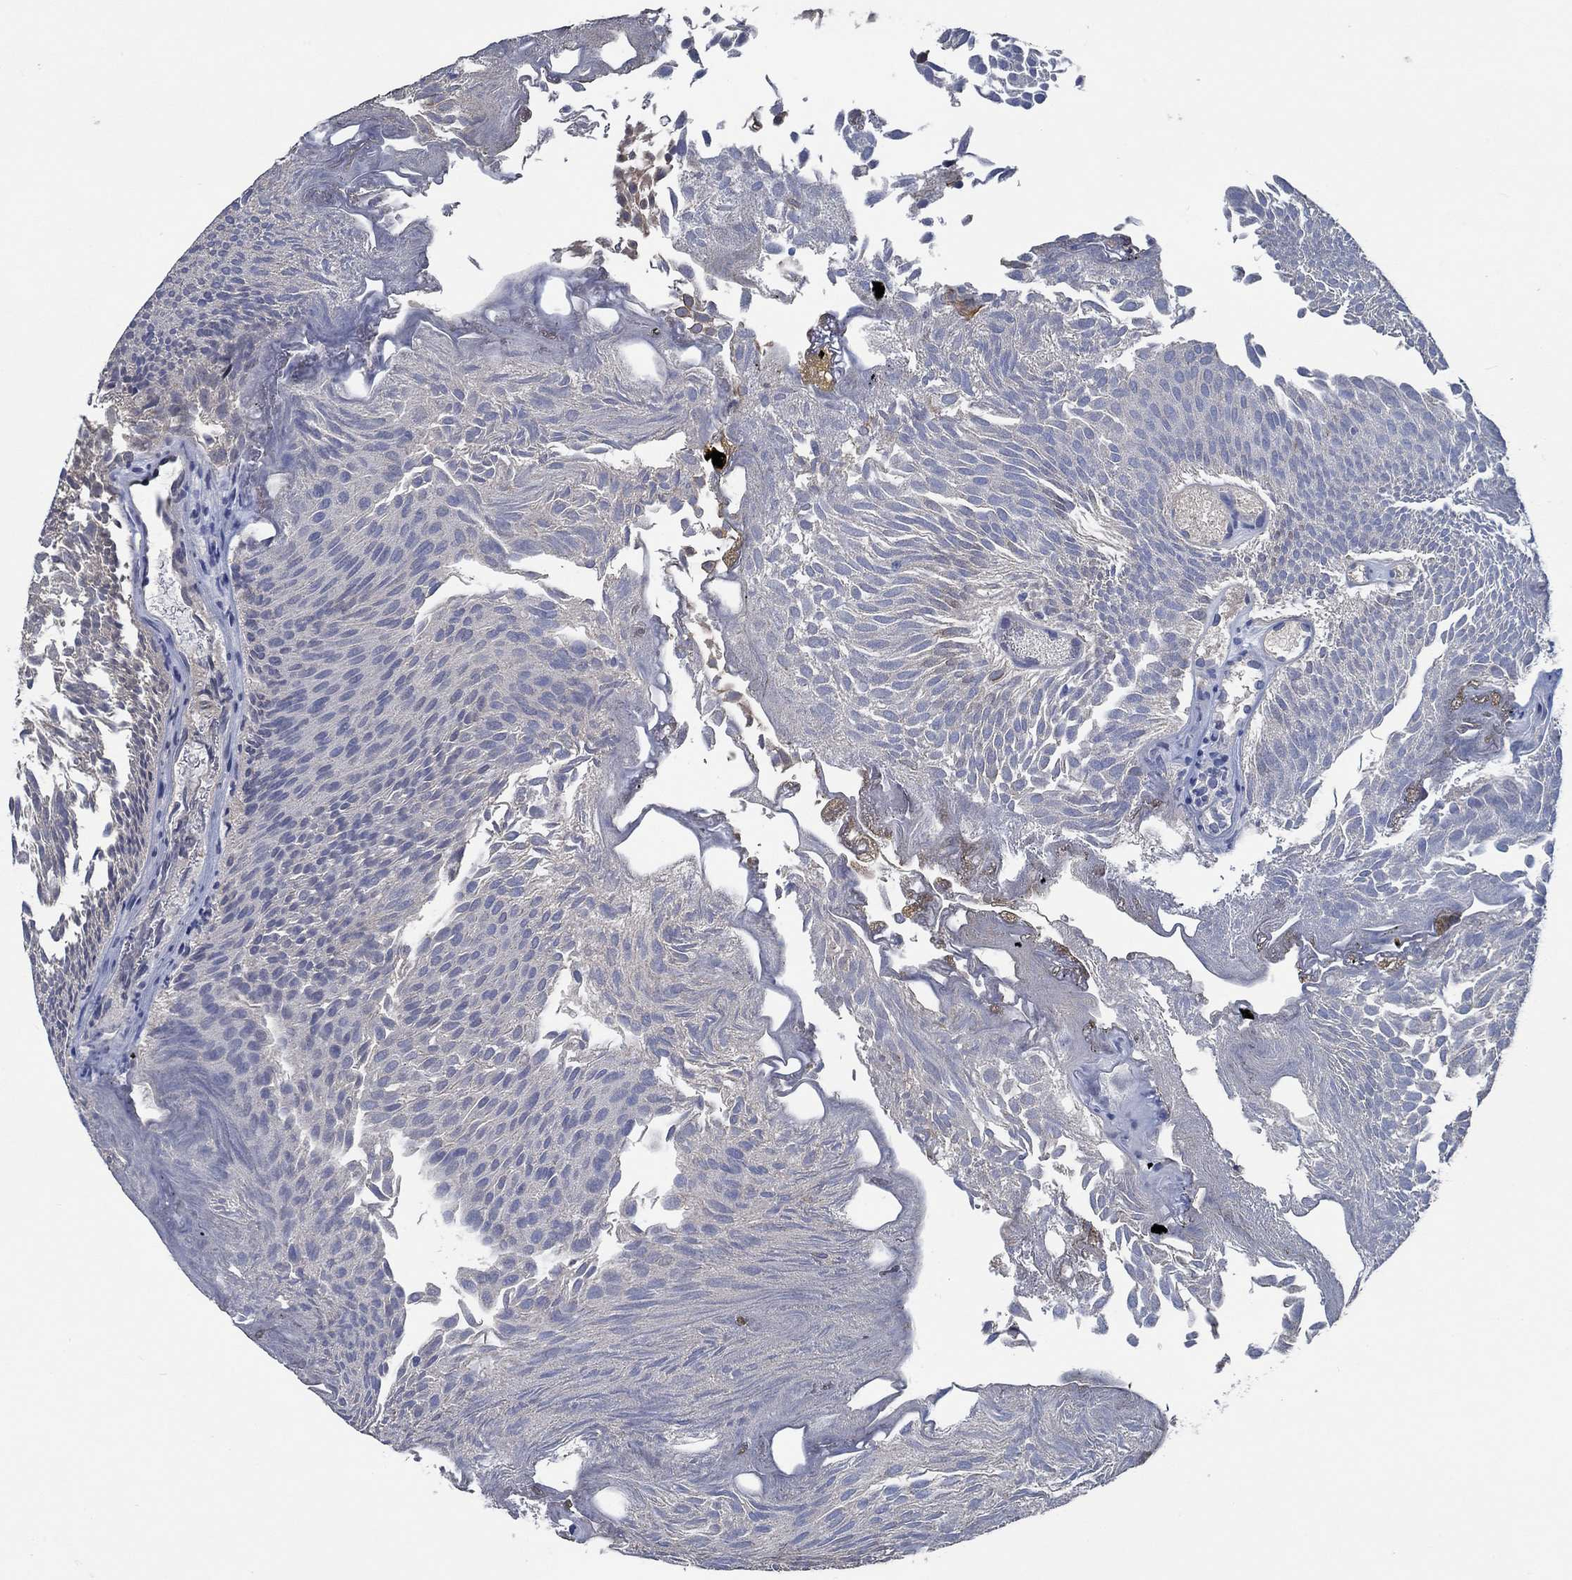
{"staining": {"intensity": "negative", "quantity": "none", "location": "none"}, "tissue": "urothelial cancer", "cell_type": "Tumor cells", "image_type": "cancer", "snomed": [{"axis": "morphology", "description": "Urothelial carcinoma, Low grade"}, {"axis": "topography", "description": "Urinary bladder"}], "caption": "Immunohistochemistry photomicrograph of urothelial carcinoma (low-grade) stained for a protein (brown), which reveals no positivity in tumor cells.", "gene": "OBSCN", "patient": {"sex": "male", "age": 52}}